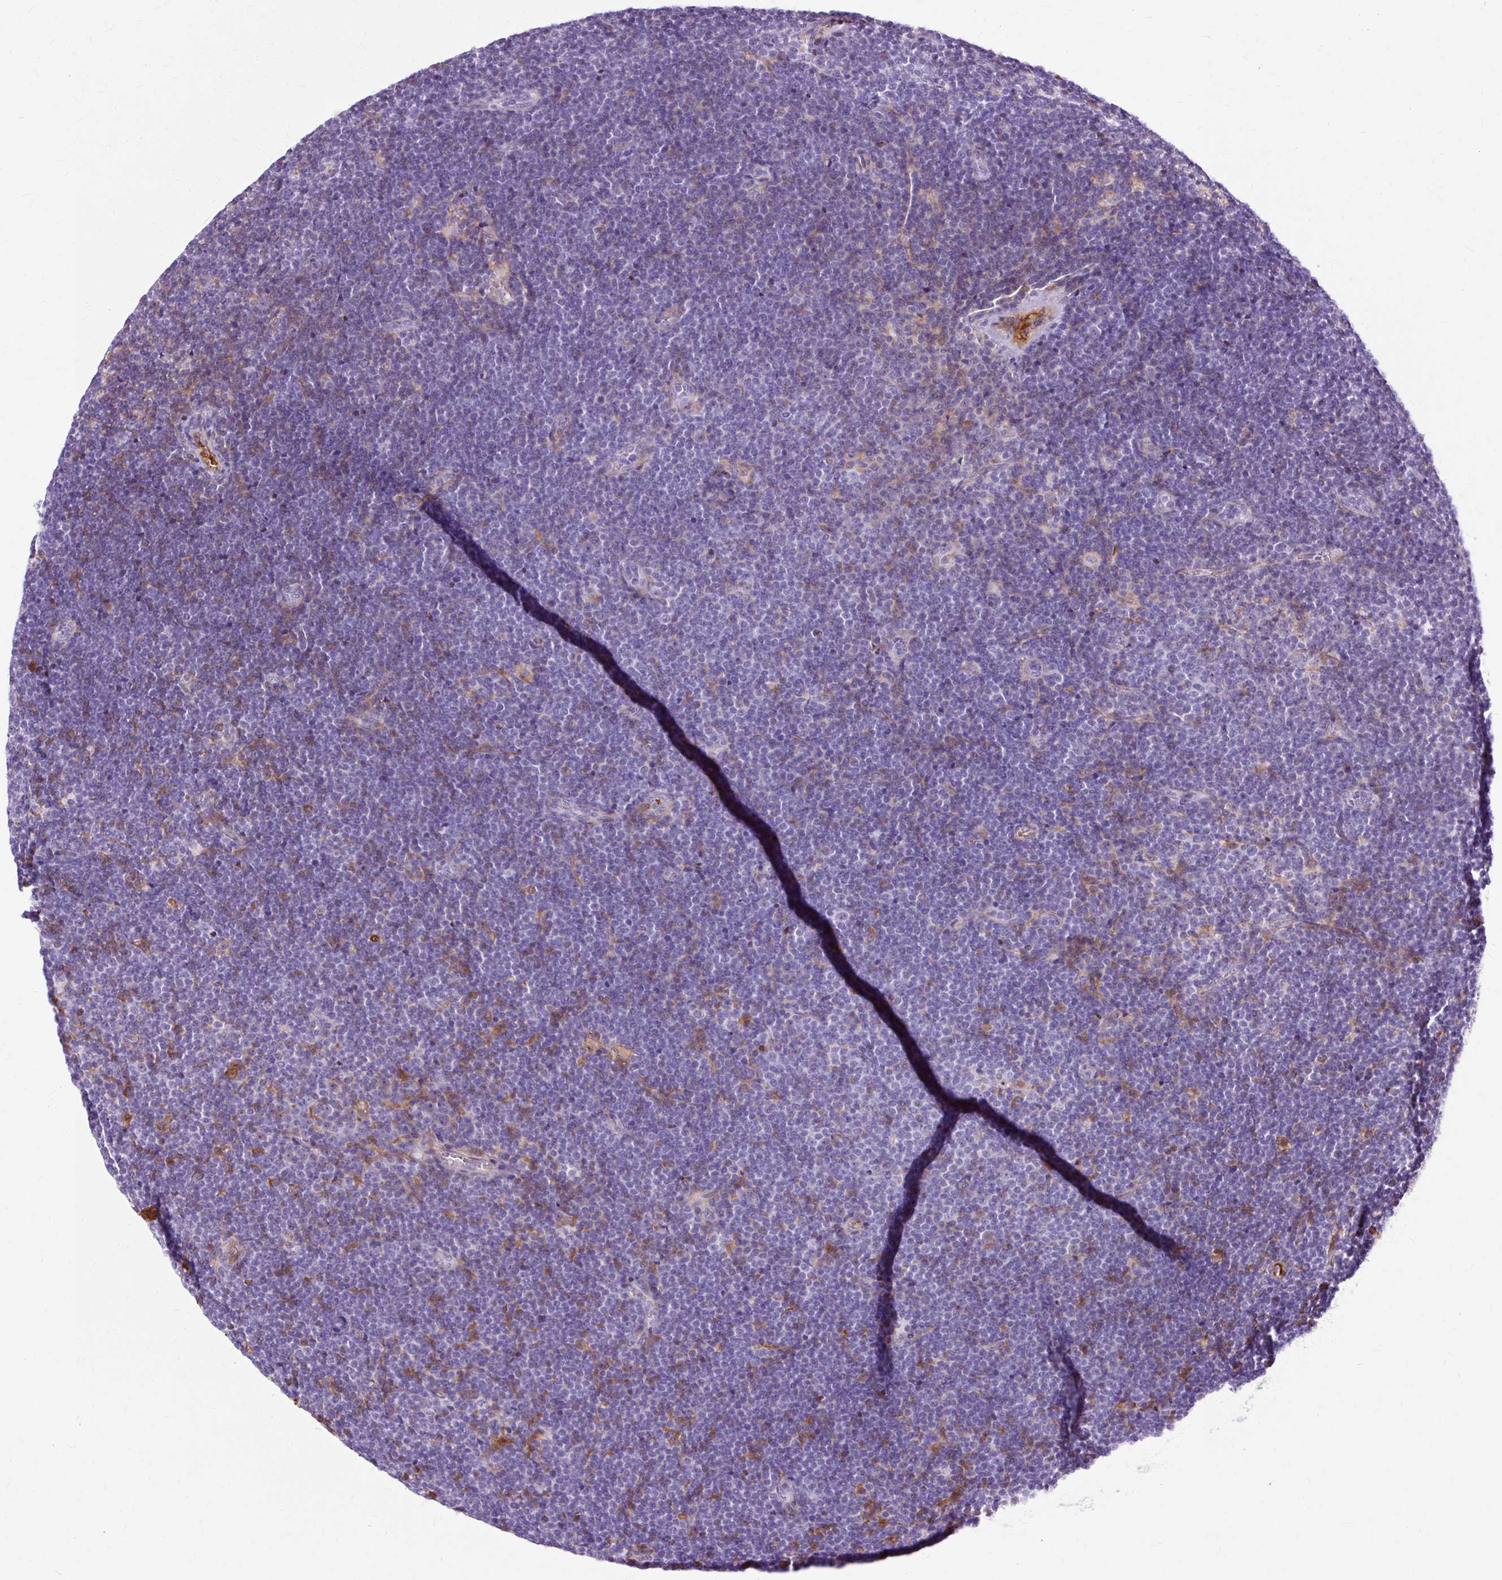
{"staining": {"intensity": "negative", "quantity": "none", "location": "none"}, "tissue": "lymphoma", "cell_type": "Tumor cells", "image_type": "cancer", "snomed": [{"axis": "morphology", "description": "Malignant lymphoma, non-Hodgkin's type, Low grade"}, {"axis": "topography", "description": "Lymph node"}], "caption": "DAB (3,3'-diaminobenzidine) immunohistochemical staining of low-grade malignant lymphoma, non-Hodgkin's type demonstrates no significant expression in tumor cells. The staining was performed using DAB to visualize the protein expression in brown, while the nuclei were stained in blue with hematoxylin (Magnification: 20x).", "gene": "DCTN4", "patient": {"sex": "male", "age": 48}}